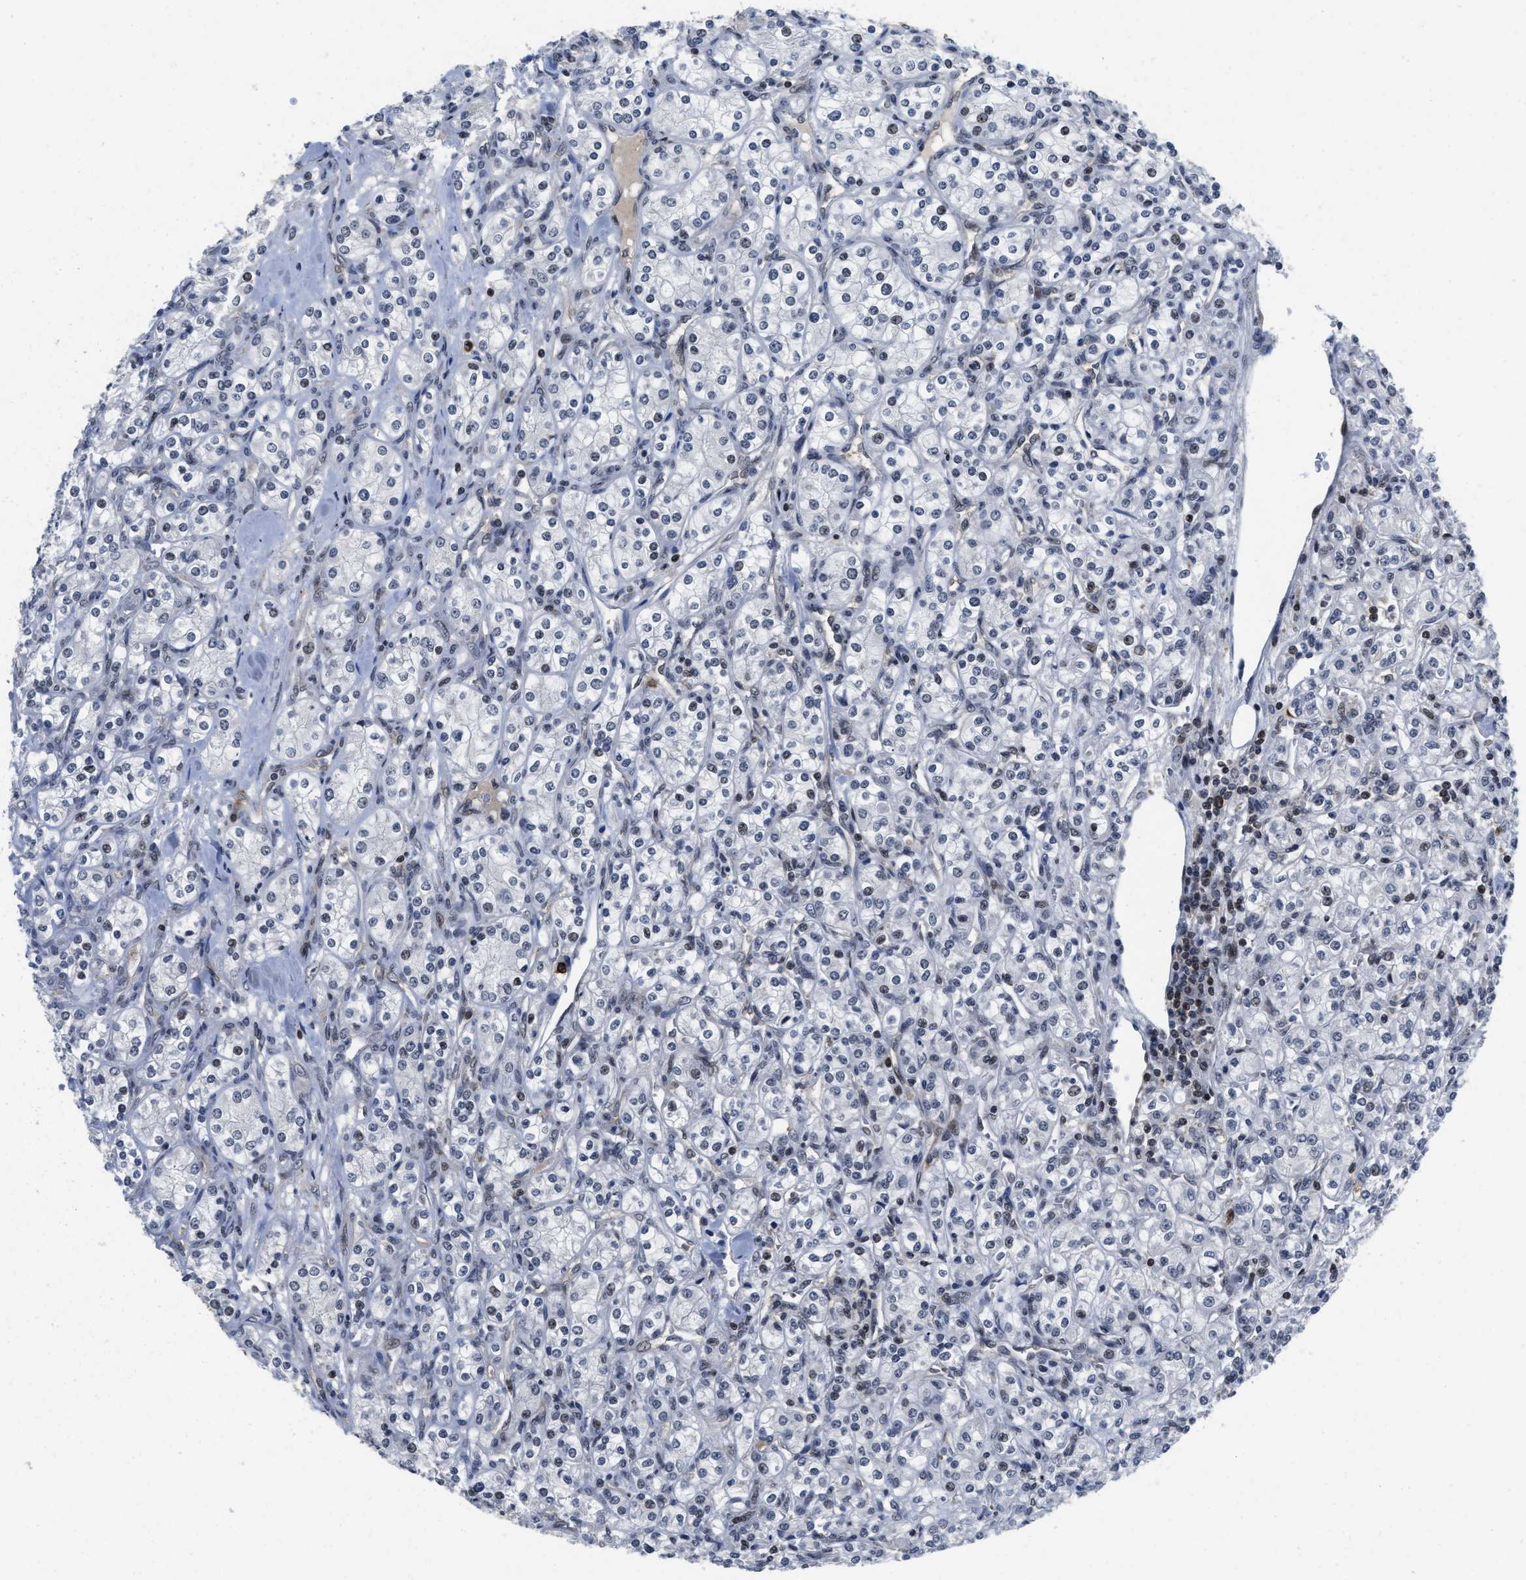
{"staining": {"intensity": "moderate", "quantity": "<25%", "location": "nuclear"}, "tissue": "renal cancer", "cell_type": "Tumor cells", "image_type": "cancer", "snomed": [{"axis": "morphology", "description": "Adenocarcinoma, NOS"}, {"axis": "topography", "description": "Kidney"}], "caption": "This is an image of IHC staining of renal cancer, which shows moderate positivity in the nuclear of tumor cells.", "gene": "HIF1A", "patient": {"sex": "male", "age": 77}}